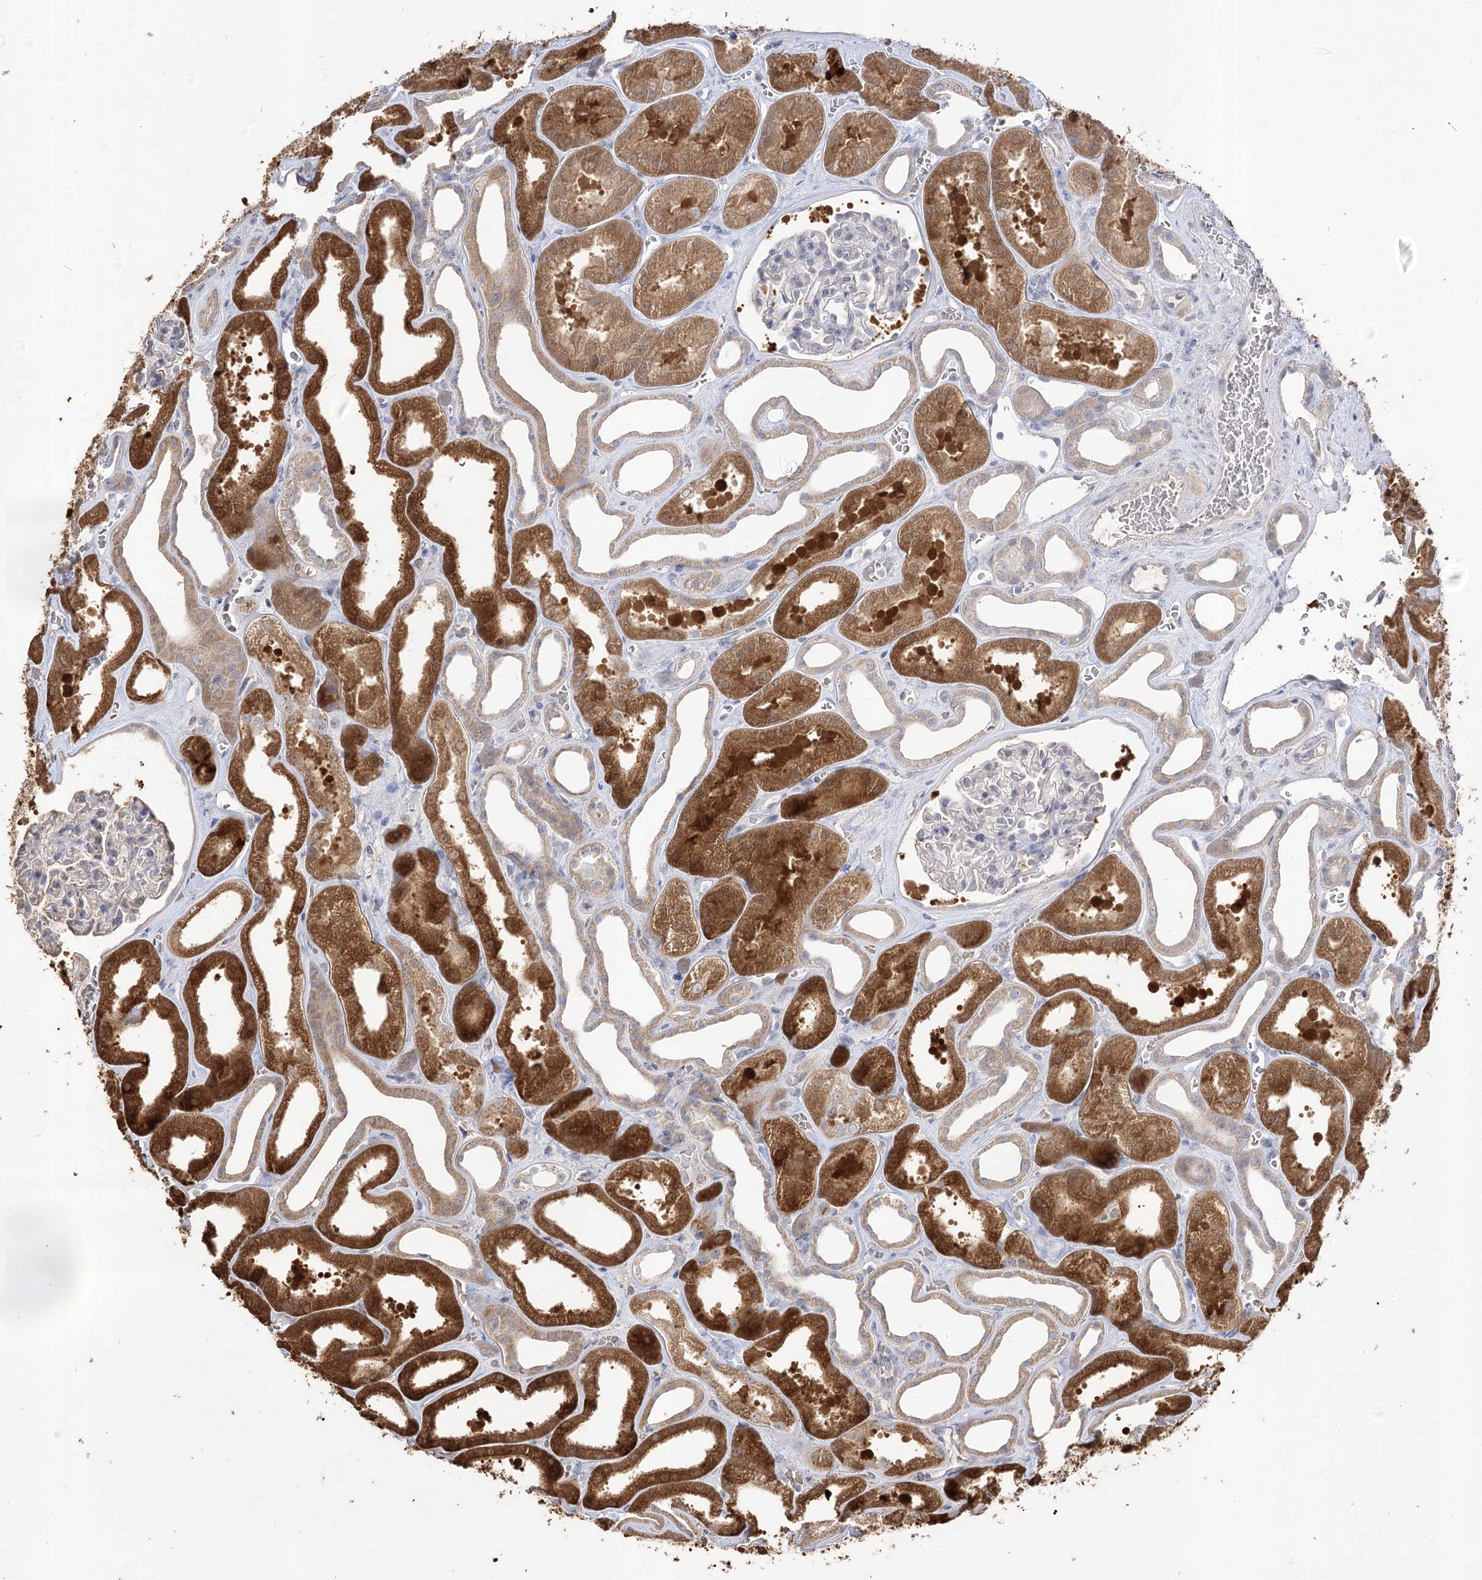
{"staining": {"intensity": "negative", "quantity": "none", "location": "none"}, "tissue": "kidney", "cell_type": "Cells in glomeruli", "image_type": "normal", "snomed": [{"axis": "morphology", "description": "Normal tissue, NOS"}, {"axis": "morphology", "description": "Adenocarcinoma, NOS"}, {"axis": "topography", "description": "Kidney"}], "caption": "DAB immunohistochemical staining of benign kidney reveals no significant positivity in cells in glomeruli. (DAB (3,3'-diaminobenzidine) immunohistochemistry with hematoxylin counter stain).", "gene": "R3HDM2", "patient": {"sex": "female", "age": 68}}